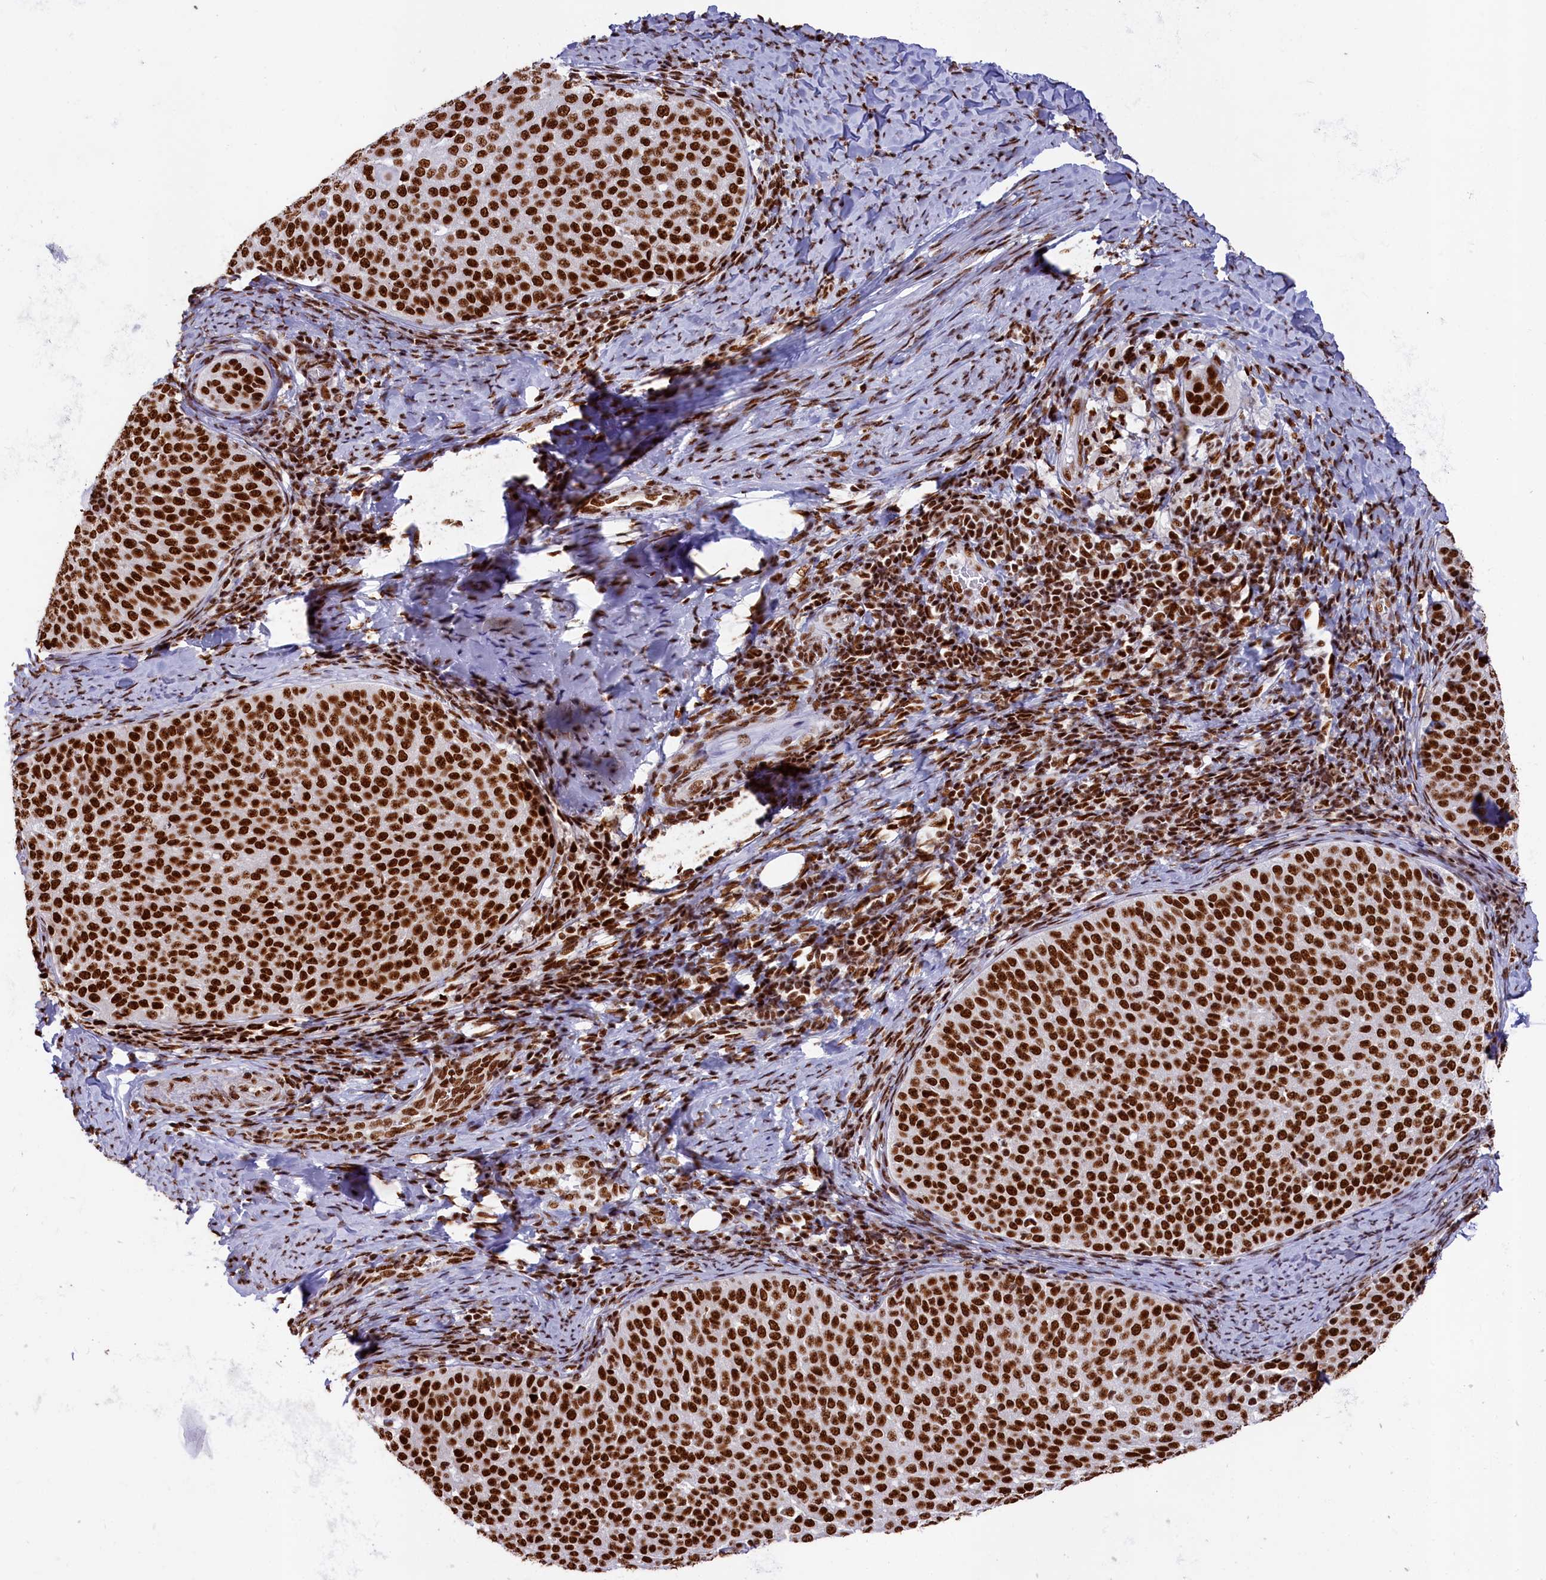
{"staining": {"intensity": "strong", "quantity": ">75%", "location": "nuclear"}, "tissue": "cervical cancer", "cell_type": "Tumor cells", "image_type": "cancer", "snomed": [{"axis": "morphology", "description": "Squamous cell carcinoma, NOS"}, {"axis": "topography", "description": "Cervix"}], "caption": "The histopathology image demonstrates immunohistochemical staining of squamous cell carcinoma (cervical). There is strong nuclear staining is present in about >75% of tumor cells.", "gene": "SNRNP70", "patient": {"sex": "female", "age": 57}}